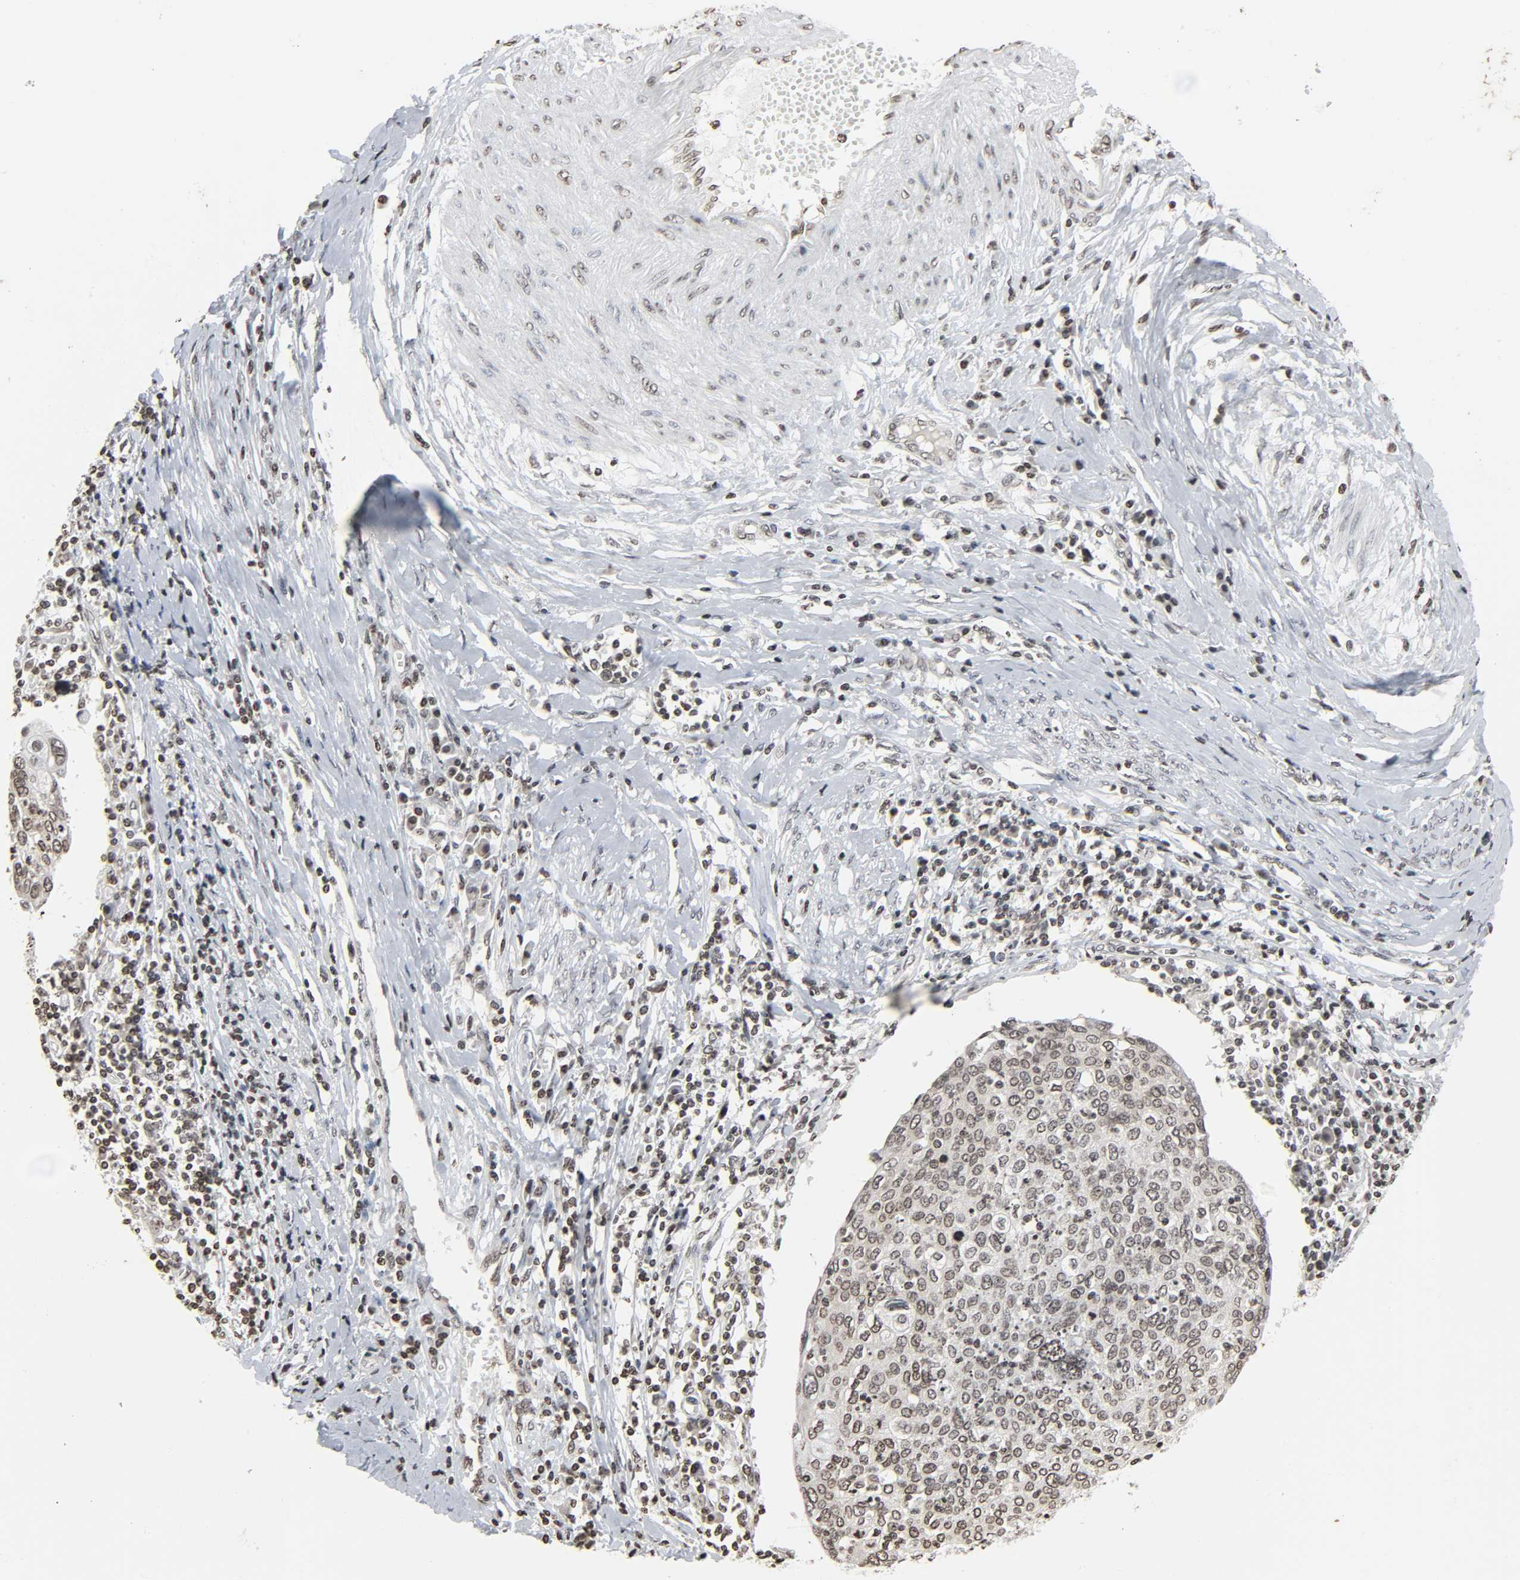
{"staining": {"intensity": "weak", "quantity": ">75%", "location": "nuclear"}, "tissue": "cervical cancer", "cell_type": "Tumor cells", "image_type": "cancer", "snomed": [{"axis": "morphology", "description": "Squamous cell carcinoma, NOS"}, {"axis": "topography", "description": "Cervix"}], "caption": "Immunohistochemistry (IHC) photomicrograph of cervical squamous cell carcinoma stained for a protein (brown), which displays low levels of weak nuclear positivity in about >75% of tumor cells.", "gene": "ELAVL1", "patient": {"sex": "female", "age": 40}}